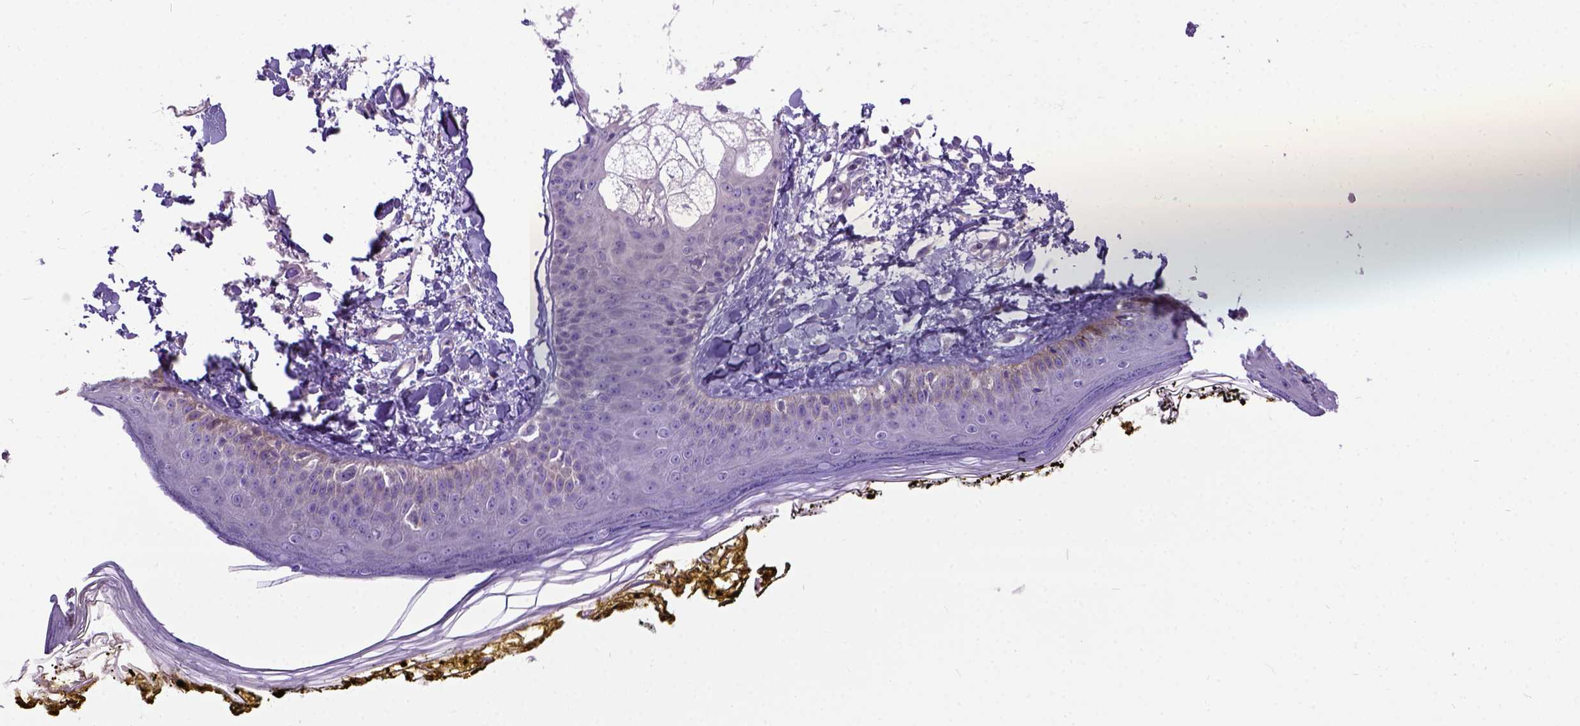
{"staining": {"intensity": "weak", "quantity": ">75%", "location": "nuclear"}, "tissue": "skin", "cell_type": "Fibroblasts", "image_type": "normal", "snomed": [{"axis": "morphology", "description": "Normal tissue, NOS"}, {"axis": "topography", "description": "Skin"}], "caption": "An image of human skin stained for a protein reveals weak nuclear brown staining in fibroblasts. Using DAB (3,3'-diaminobenzidine) (brown) and hematoxylin (blue) stains, captured at high magnification using brightfield microscopy.", "gene": "NEK5", "patient": {"sex": "male", "age": 76}}